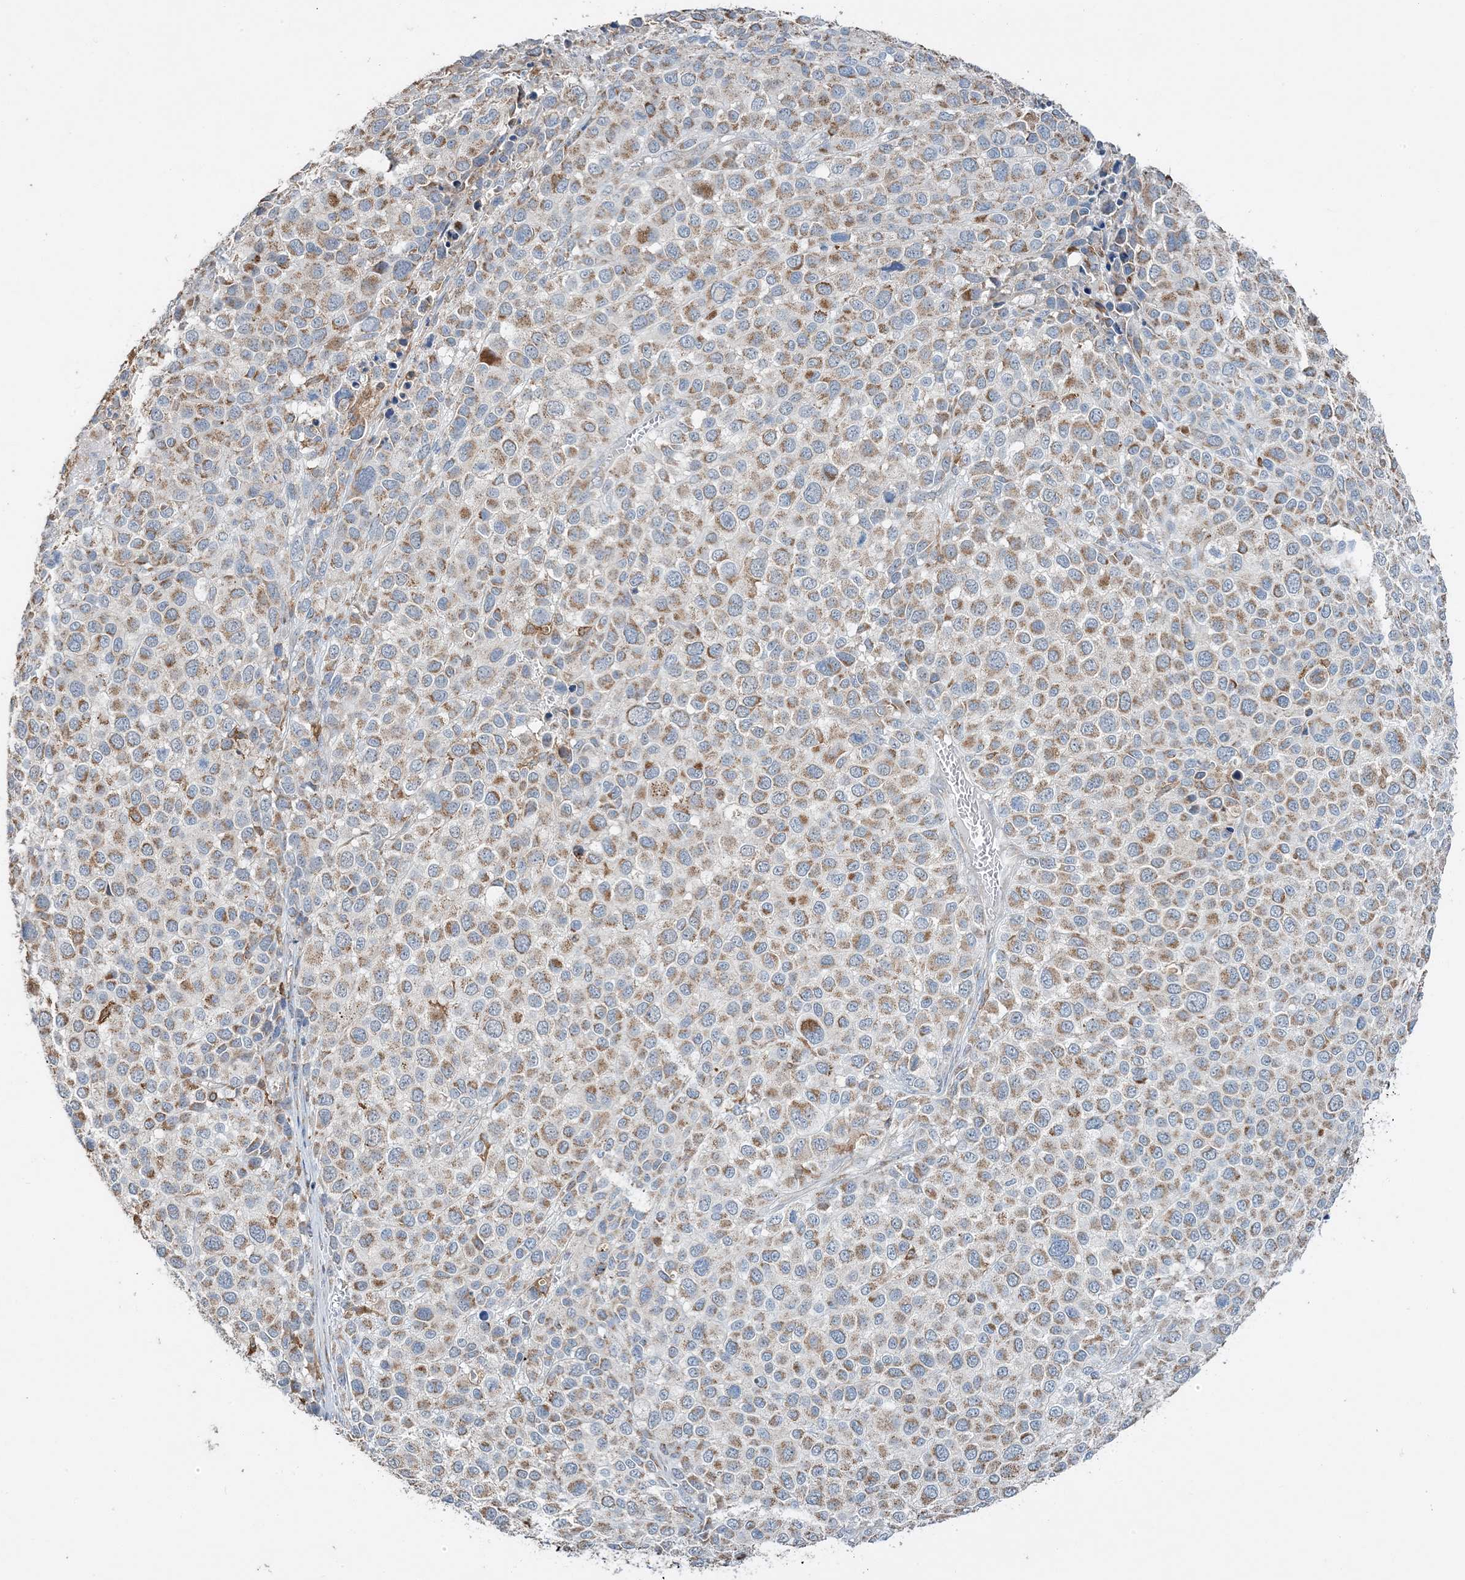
{"staining": {"intensity": "moderate", "quantity": ">75%", "location": "cytoplasmic/membranous"}, "tissue": "melanoma", "cell_type": "Tumor cells", "image_type": "cancer", "snomed": [{"axis": "morphology", "description": "Malignant melanoma, NOS"}, {"axis": "topography", "description": "Skin of trunk"}], "caption": "Protein staining by immunohistochemistry displays moderate cytoplasmic/membranous positivity in about >75% of tumor cells in melanoma. (IHC, brightfield microscopy, high magnification).", "gene": "TMLHE", "patient": {"sex": "male", "age": 71}}